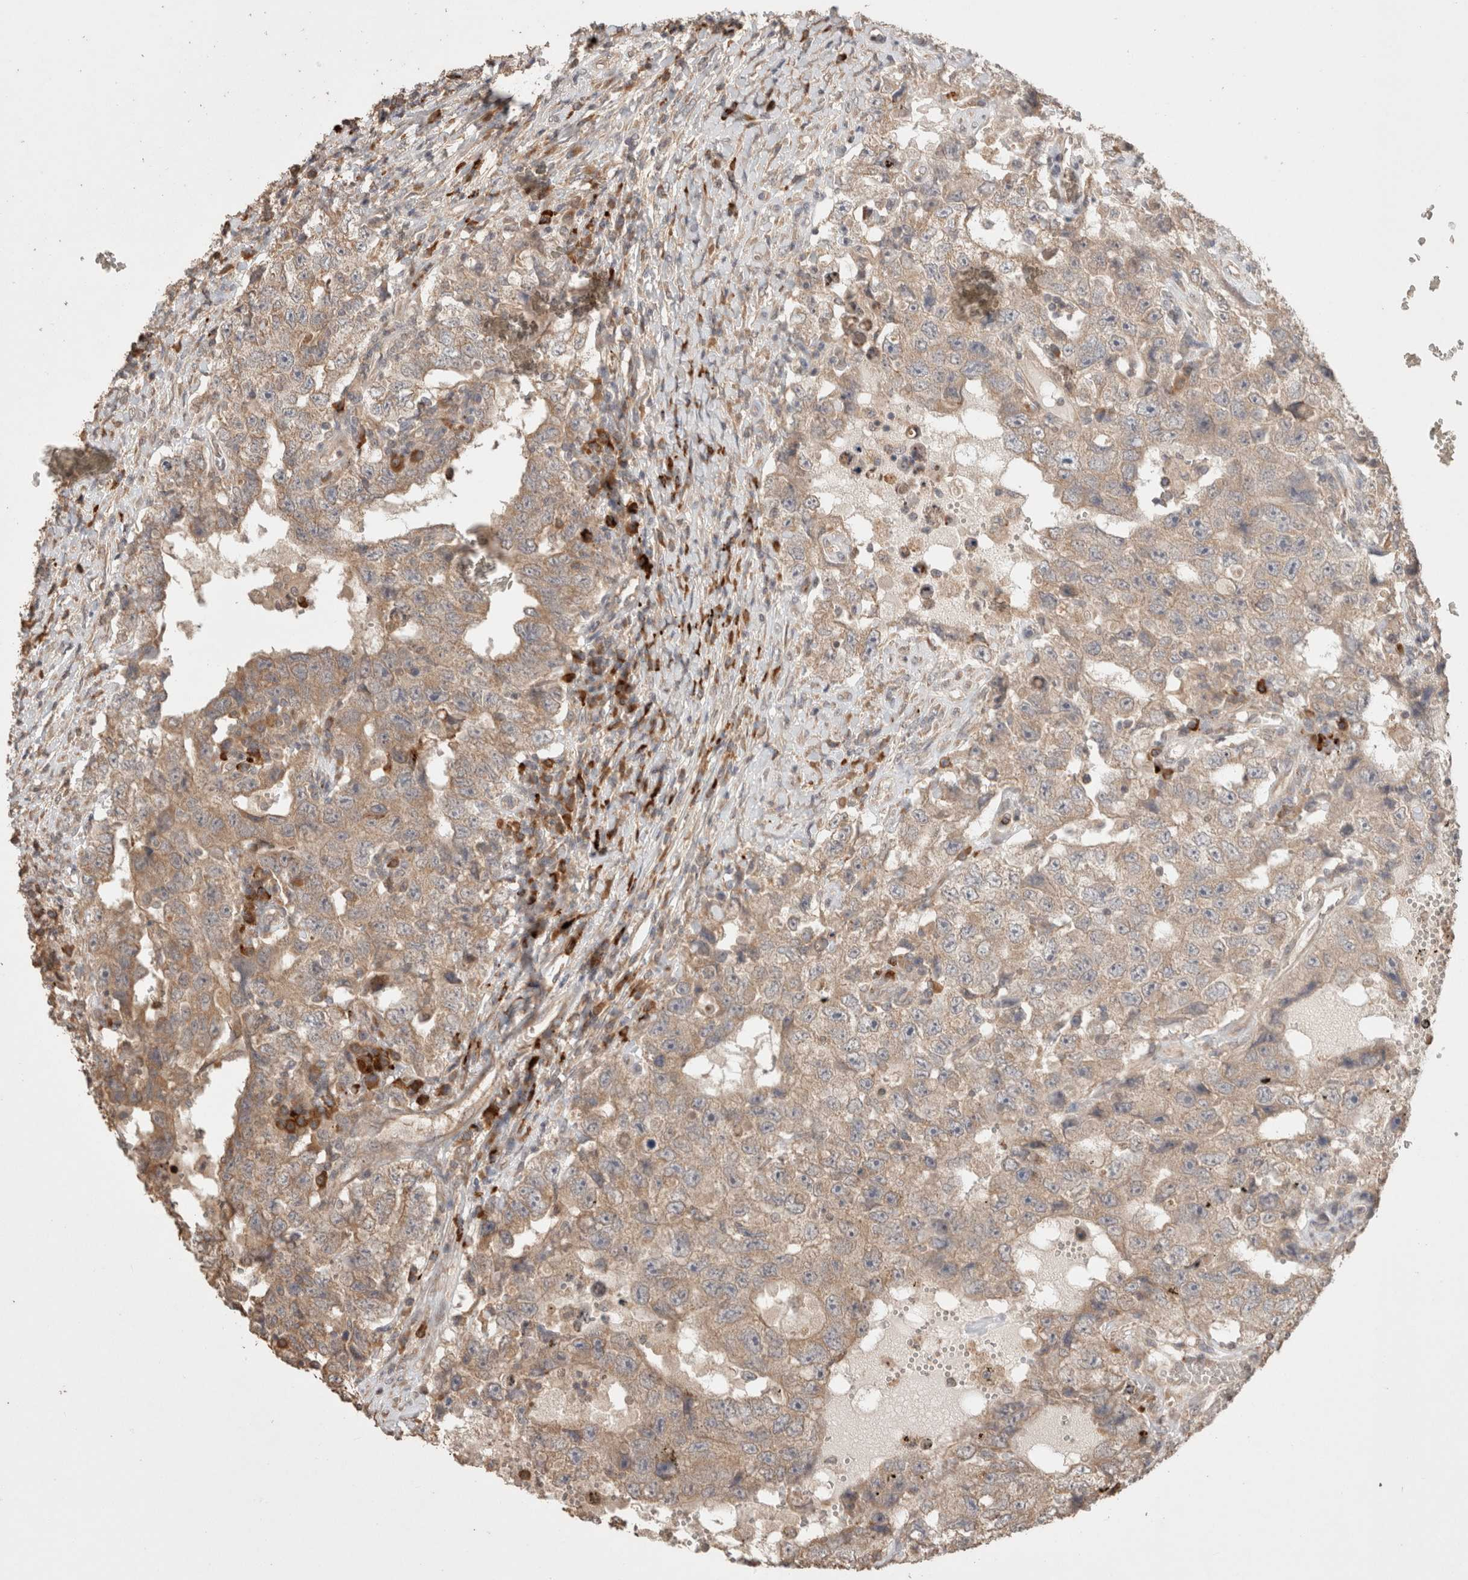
{"staining": {"intensity": "weak", "quantity": ">75%", "location": "cytoplasmic/membranous"}, "tissue": "testis cancer", "cell_type": "Tumor cells", "image_type": "cancer", "snomed": [{"axis": "morphology", "description": "Carcinoma, Embryonal, NOS"}, {"axis": "topography", "description": "Testis"}], "caption": "Immunohistochemical staining of testis embryonal carcinoma displays low levels of weak cytoplasmic/membranous protein positivity in approximately >75% of tumor cells.", "gene": "HROB", "patient": {"sex": "male", "age": 26}}